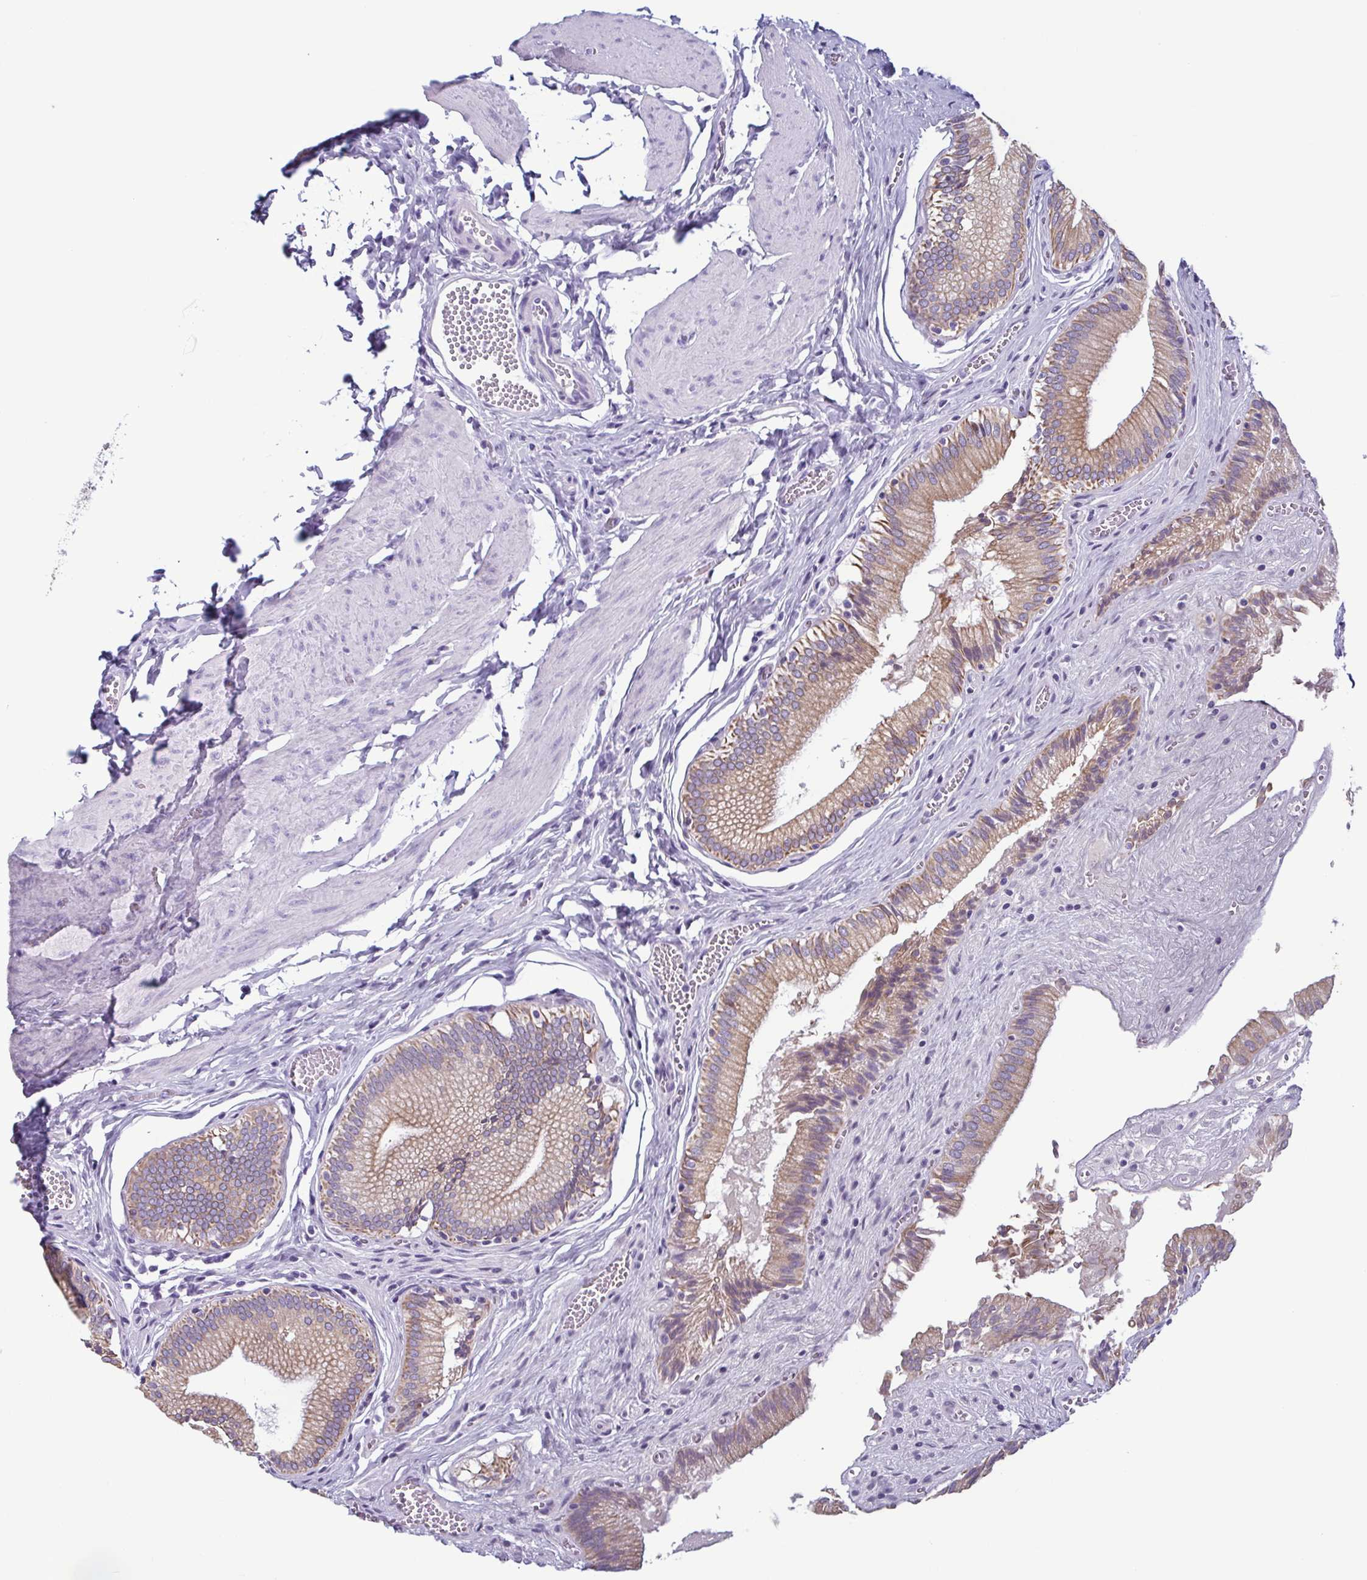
{"staining": {"intensity": "moderate", "quantity": "25%-75%", "location": "cytoplasmic/membranous"}, "tissue": "gallbladder", "cell_type": "Glandular cells", "image_type": "normal", "snomed": [{"axis": "morphology", "description": "Normal tissue, NOS"}, {"axis": "topography", "description": "Gallbladder"}, {"axis": "topography", "description": "Peripheral nerve tissue"}], "caption": "A brown stain labels moderate cytoplasmic/membranous expression of a protein in glandular cells of unremarkable human gallbladder.", "gene": "KRT10", "patient": {"sex": "male", "age": 17}}